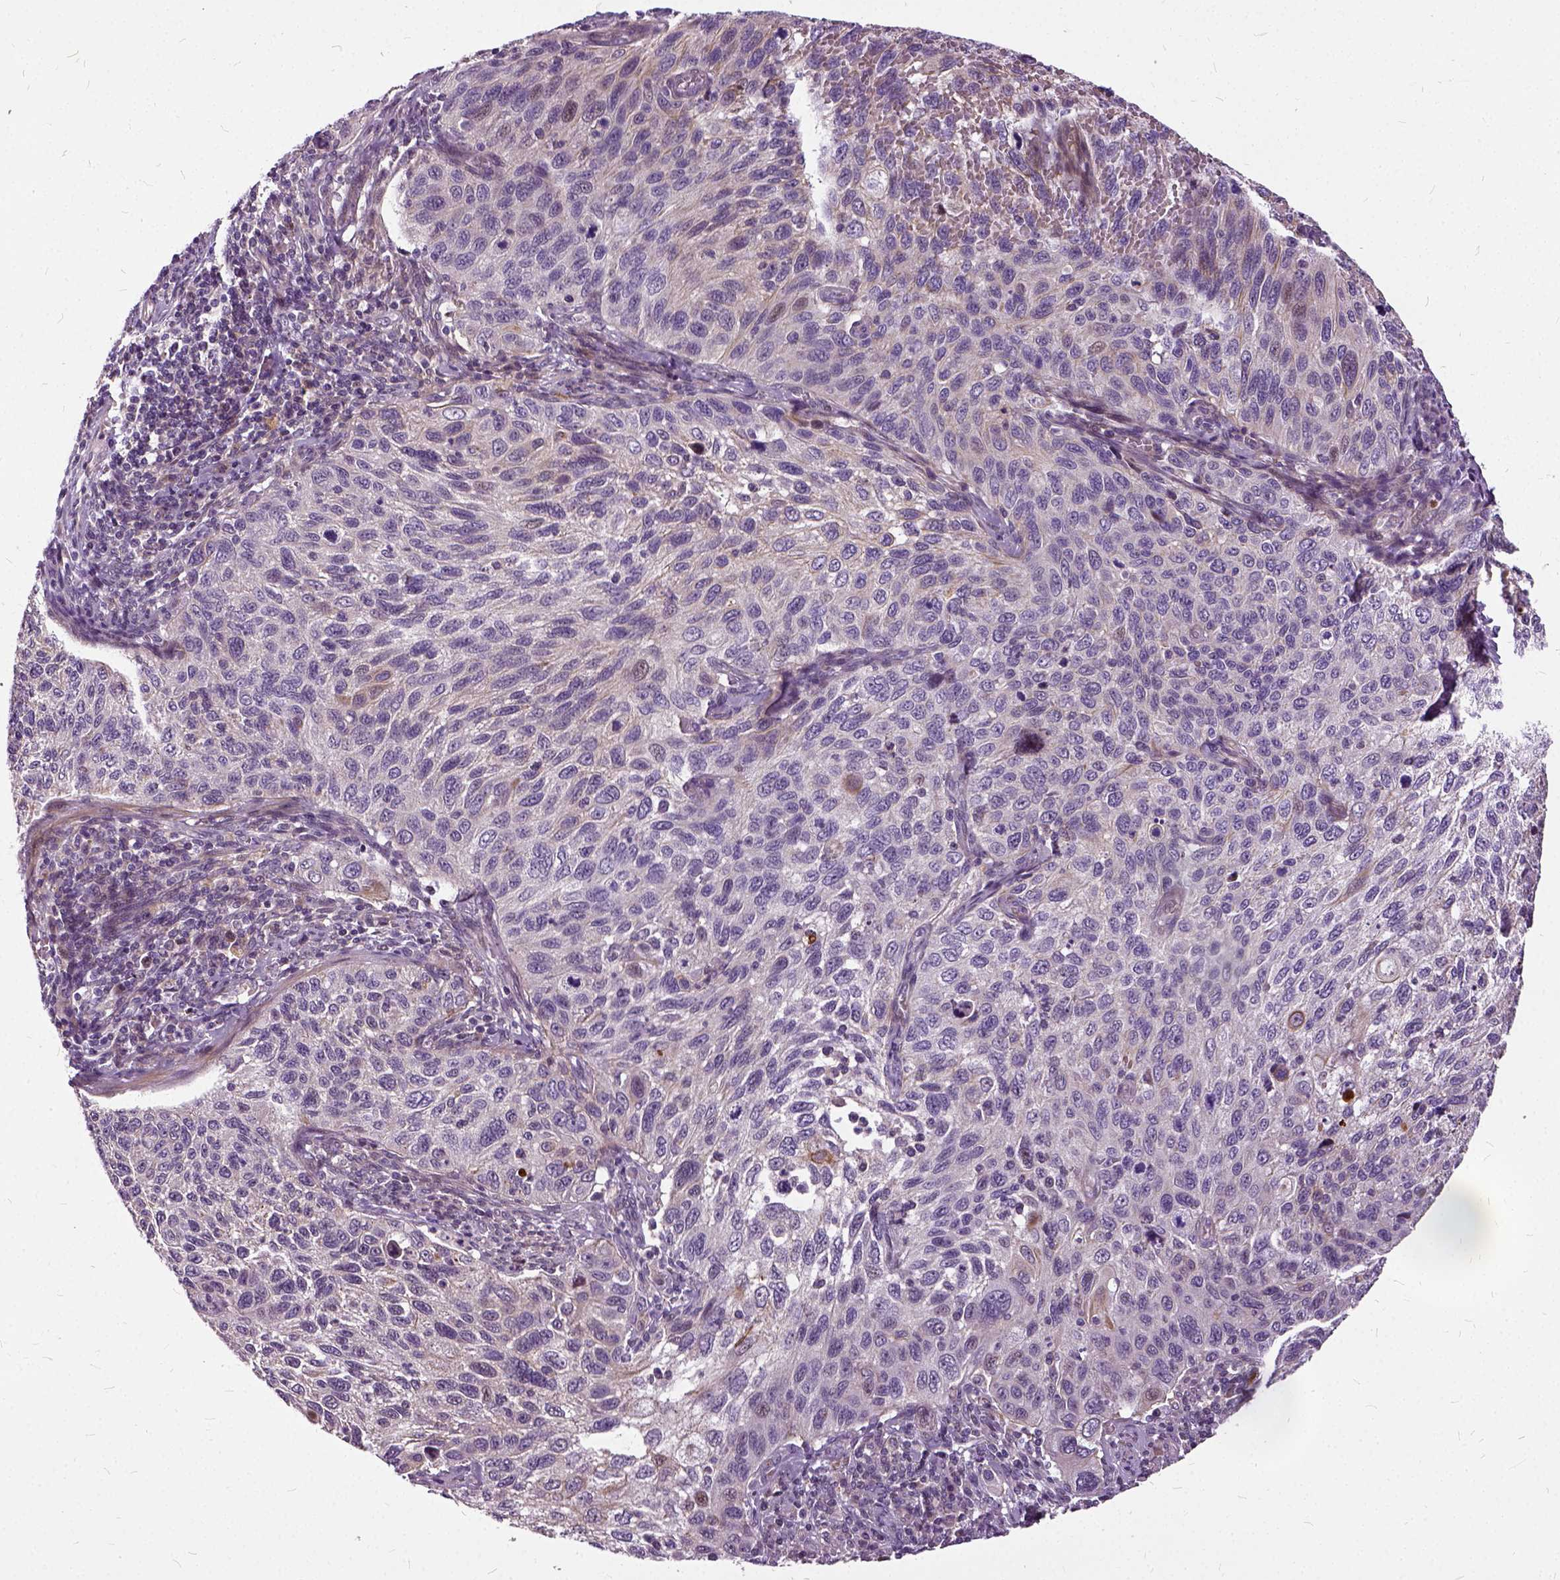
{"staining": {"intensity": "weak", "quantity": "<25%", "location": "cytoplasmic/membranous"}, "tissue": "cervical cancer", "cell_type": "Tumor cells", "image_type": "cancer", "snomed": [{"axis": "morphology", "description": "Squamous cell carcinoma, NOS"}, {"axis": "topography", "description": "Cervix"}], "caption": "Tumor cells are negative for brown protein staining in cervical squamous cell carcinoma.", "gene": "ILRUN", "patient": {"sex": "female", "age": 70}}